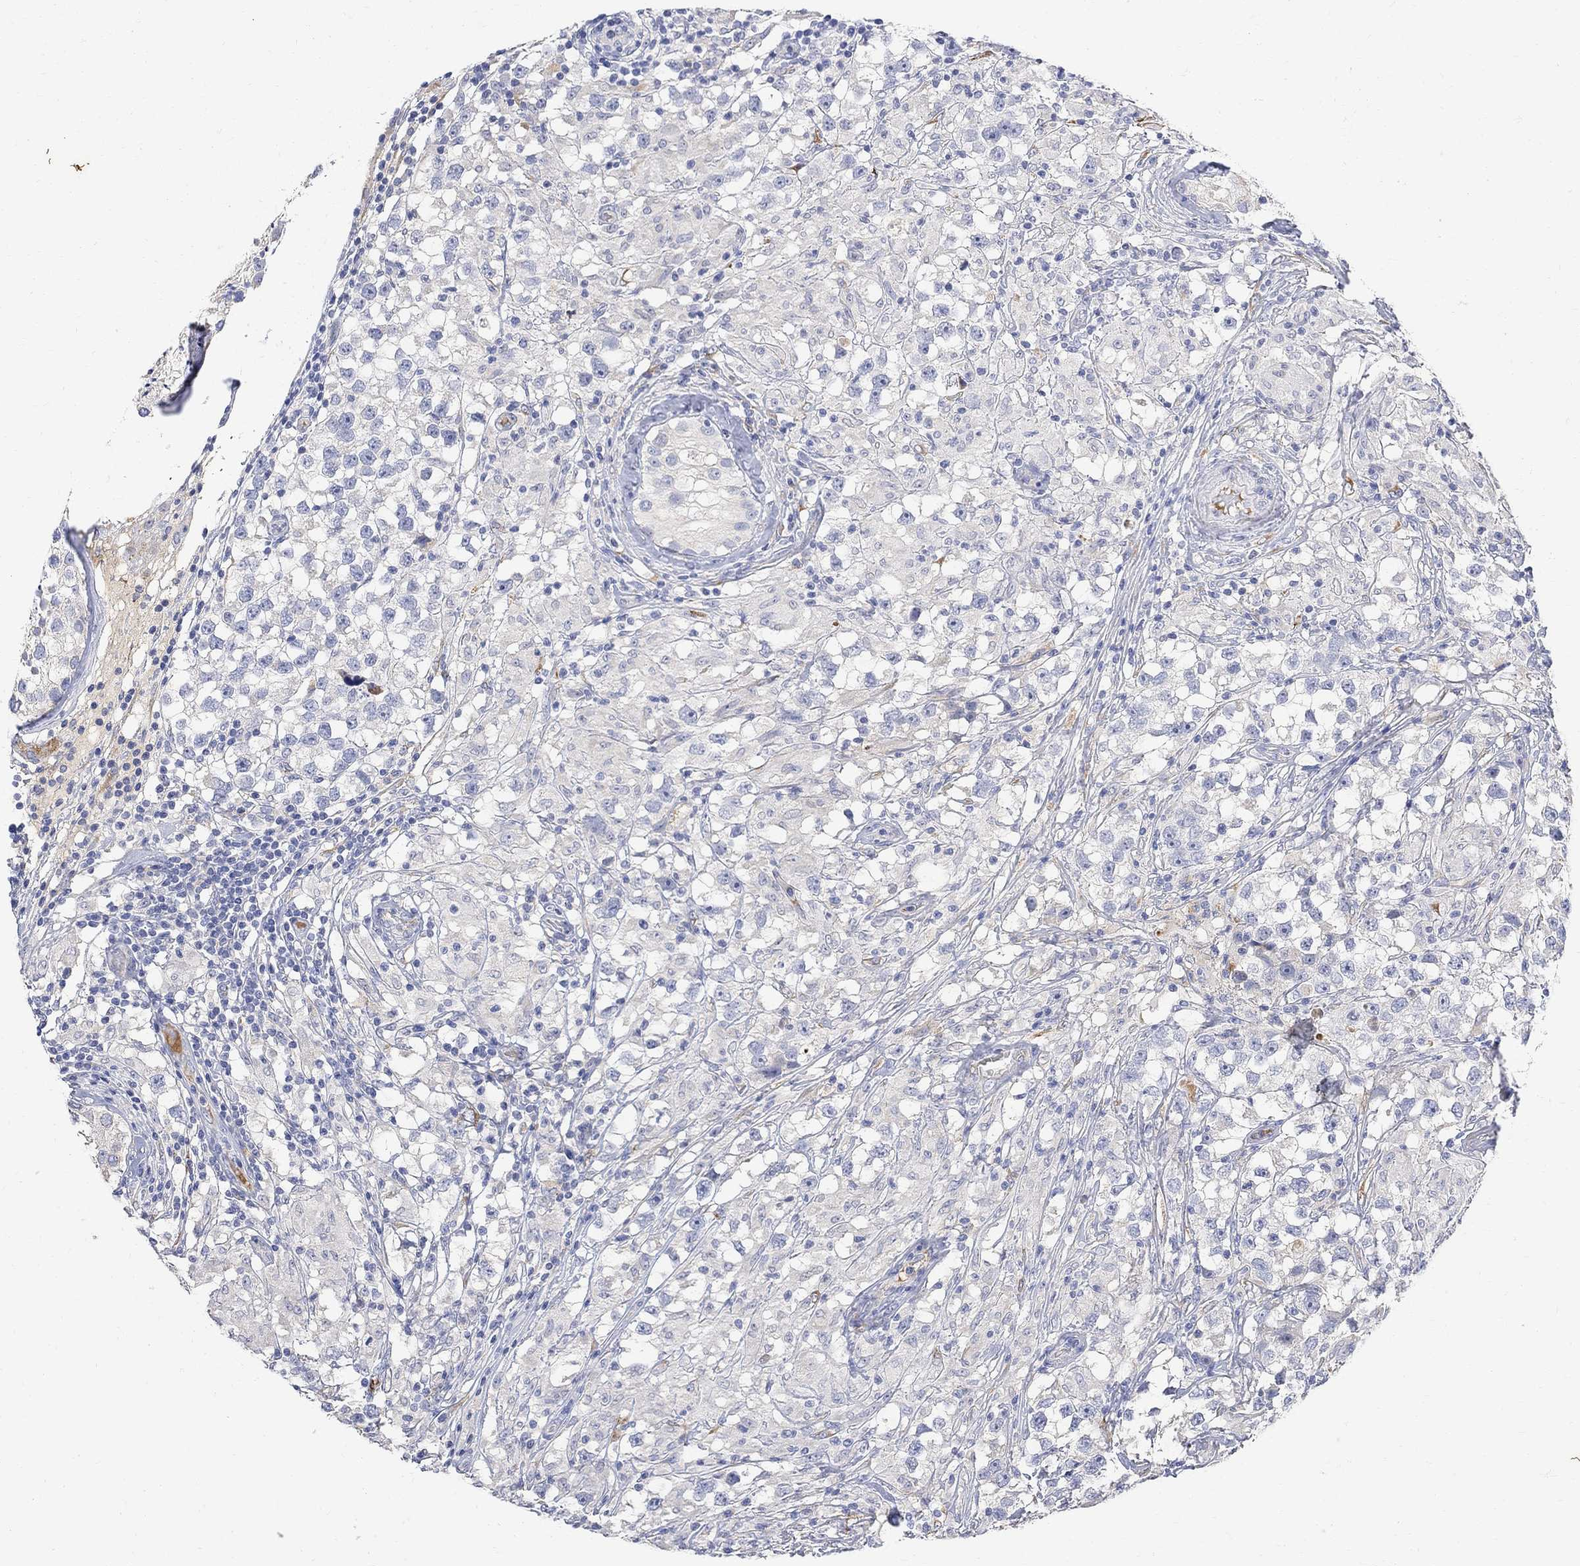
{"staining": {"intensity": "negative", "quantity": "none", "location": "none"}, "tissue": "testis cancer", "cell_type": "Tumor cells", "image_type": "cancer", "snomed": [{"axis": "morphology", "description": "Seminoma, NOS"}, {"axis": "topography", "description": "Testis"}], "caption": "Tumor cells show no significant protein staining in seminoma (testis).", "gene": "FNDC5", "patient": {"sex": "male", "age": 46}}